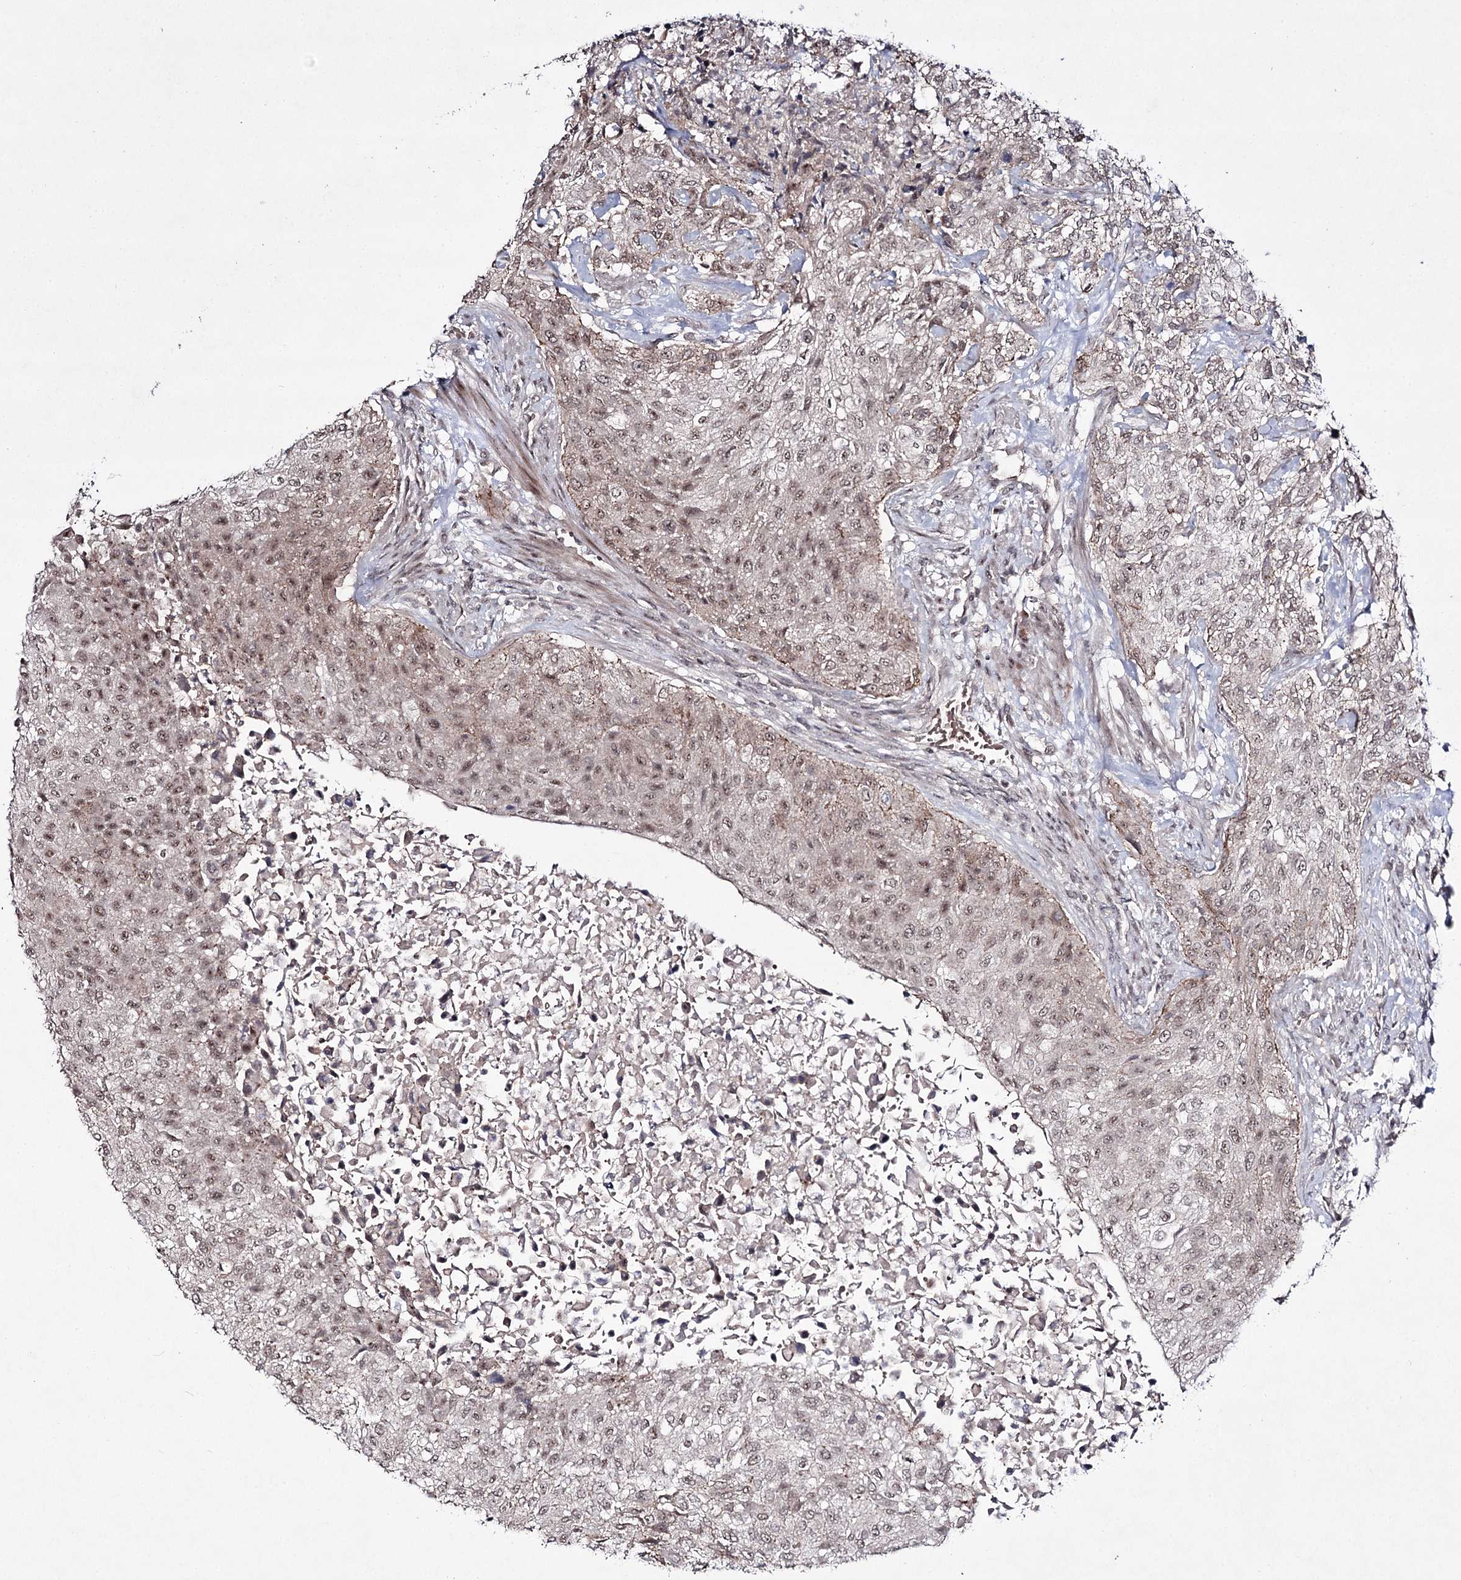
{"staining": {"intensity": "weak", "quantity": ">75%", "location": "nuclear"}, "tissue": "urothelial cancer", "cell_type": "Tumor cells", "image_type": "cancer", "snomed": [{"axis": "morphology", "description": "Normal tissue, NOS"}, {"axis": "morphology", "description": "Urothelial carcinoma, NOS"}, {"axis": "topography", "description": "Urinary bladder"}, {"axis": "topography", "description": "Peripheral nerve tissue"}], "caption": "A micrograph of transitional cell carcinoma stained for a protein reveals weak nuclear brown staining in tumor cells.", "gene": "HOXC11", "patient": {"sex": "male", "age": 35}}